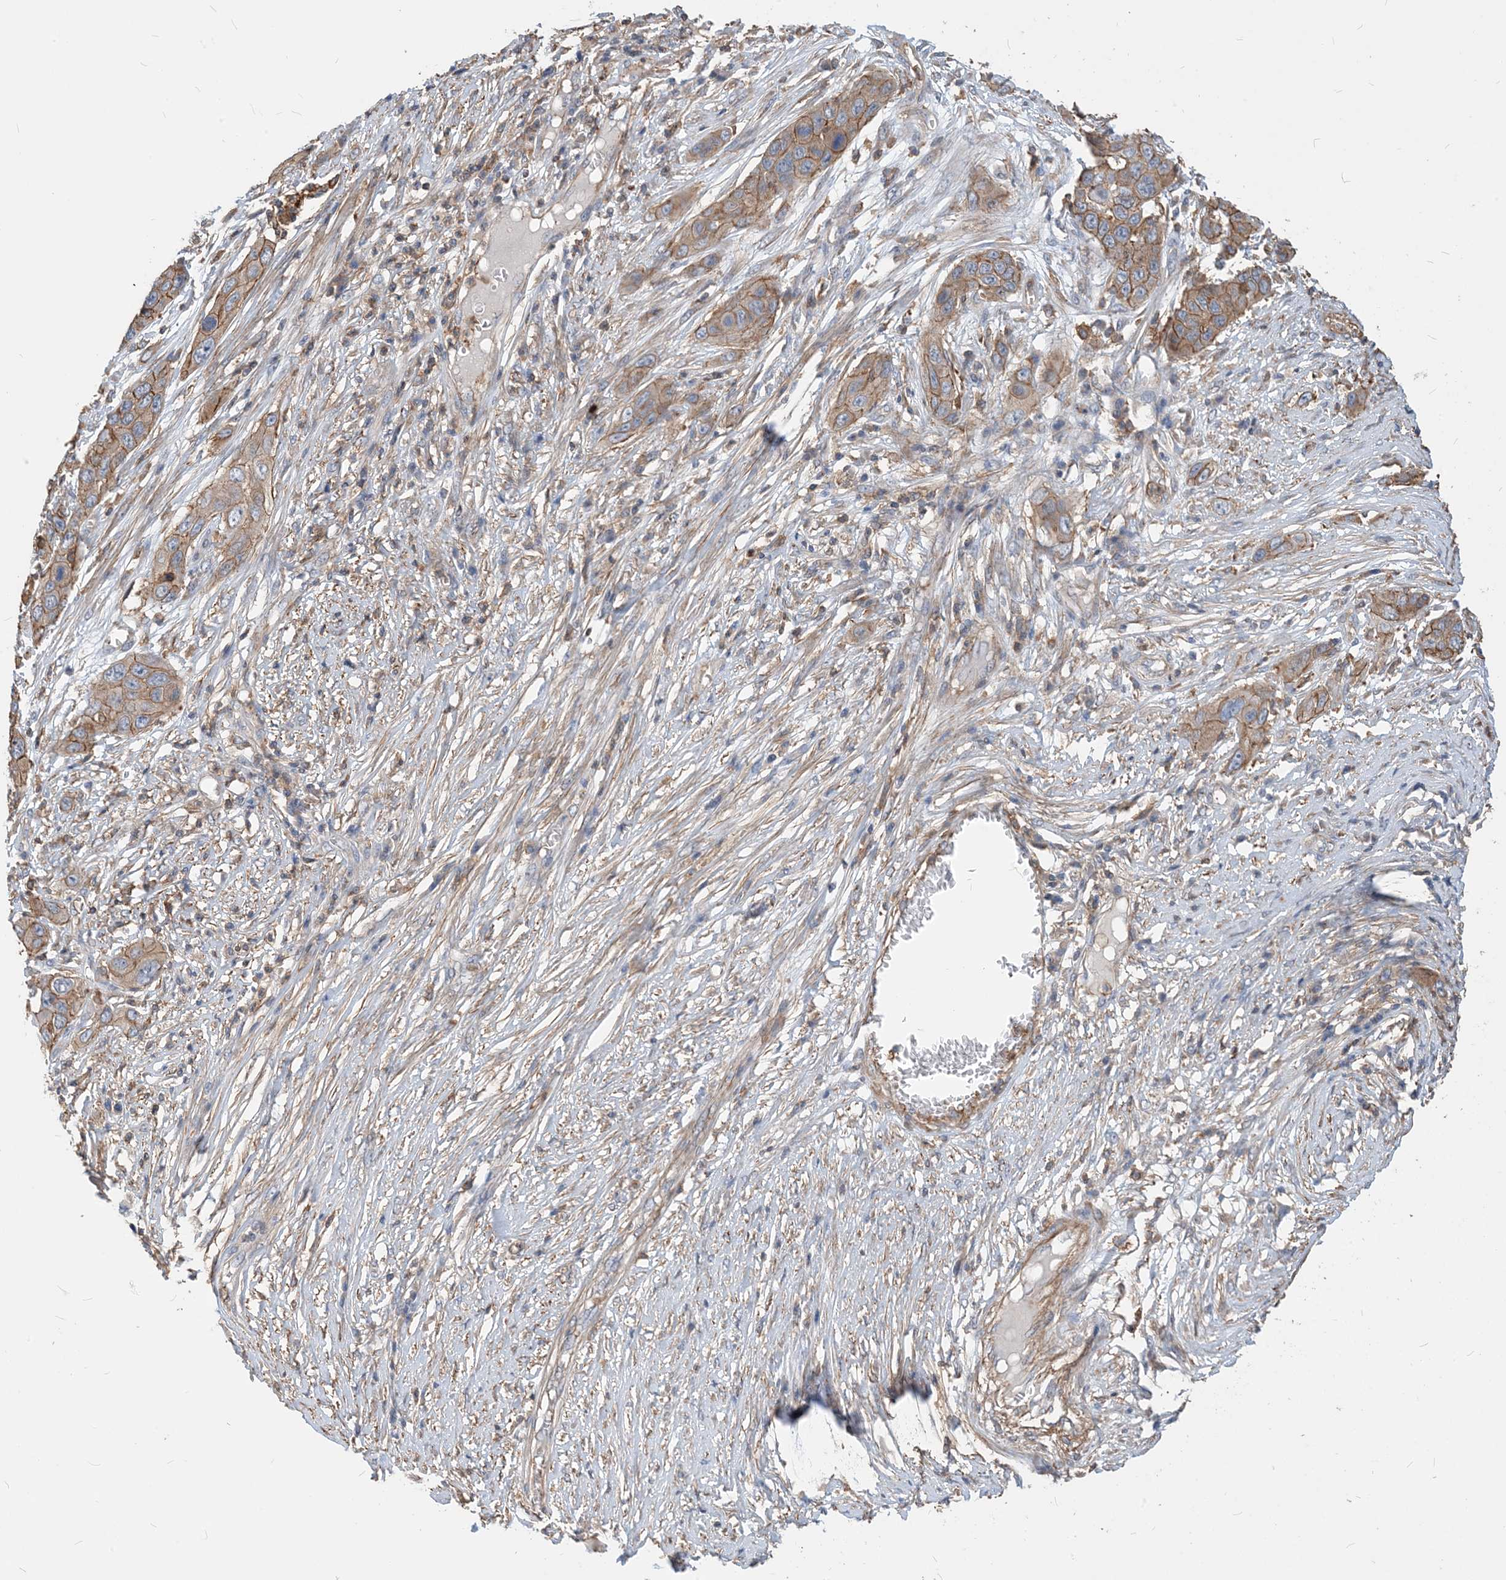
{"staining": {"intensity": "moderate", "quantity": ">75%", "location": "cytoplasmic/membranous"}, "tissue": "skin cancer", "cell_type": "Tumor cells", "image_type": "cancer", "snomed": [{"axis": "morphology", "description": "Squamous cell carcinoma, NOS"}, {"axis": "topography", "description": "Skin"}], "caption": "Immunohistochemistry (IHC) image of human squamous cell carcinoma (skin) stained for a protein (brown), which displays medium levels of moderate cytoplasmic/membranous expression in approximately >75% of tumor cells.", "gene": "PARVG", "patient": {"sex": "male", "age": 55}}